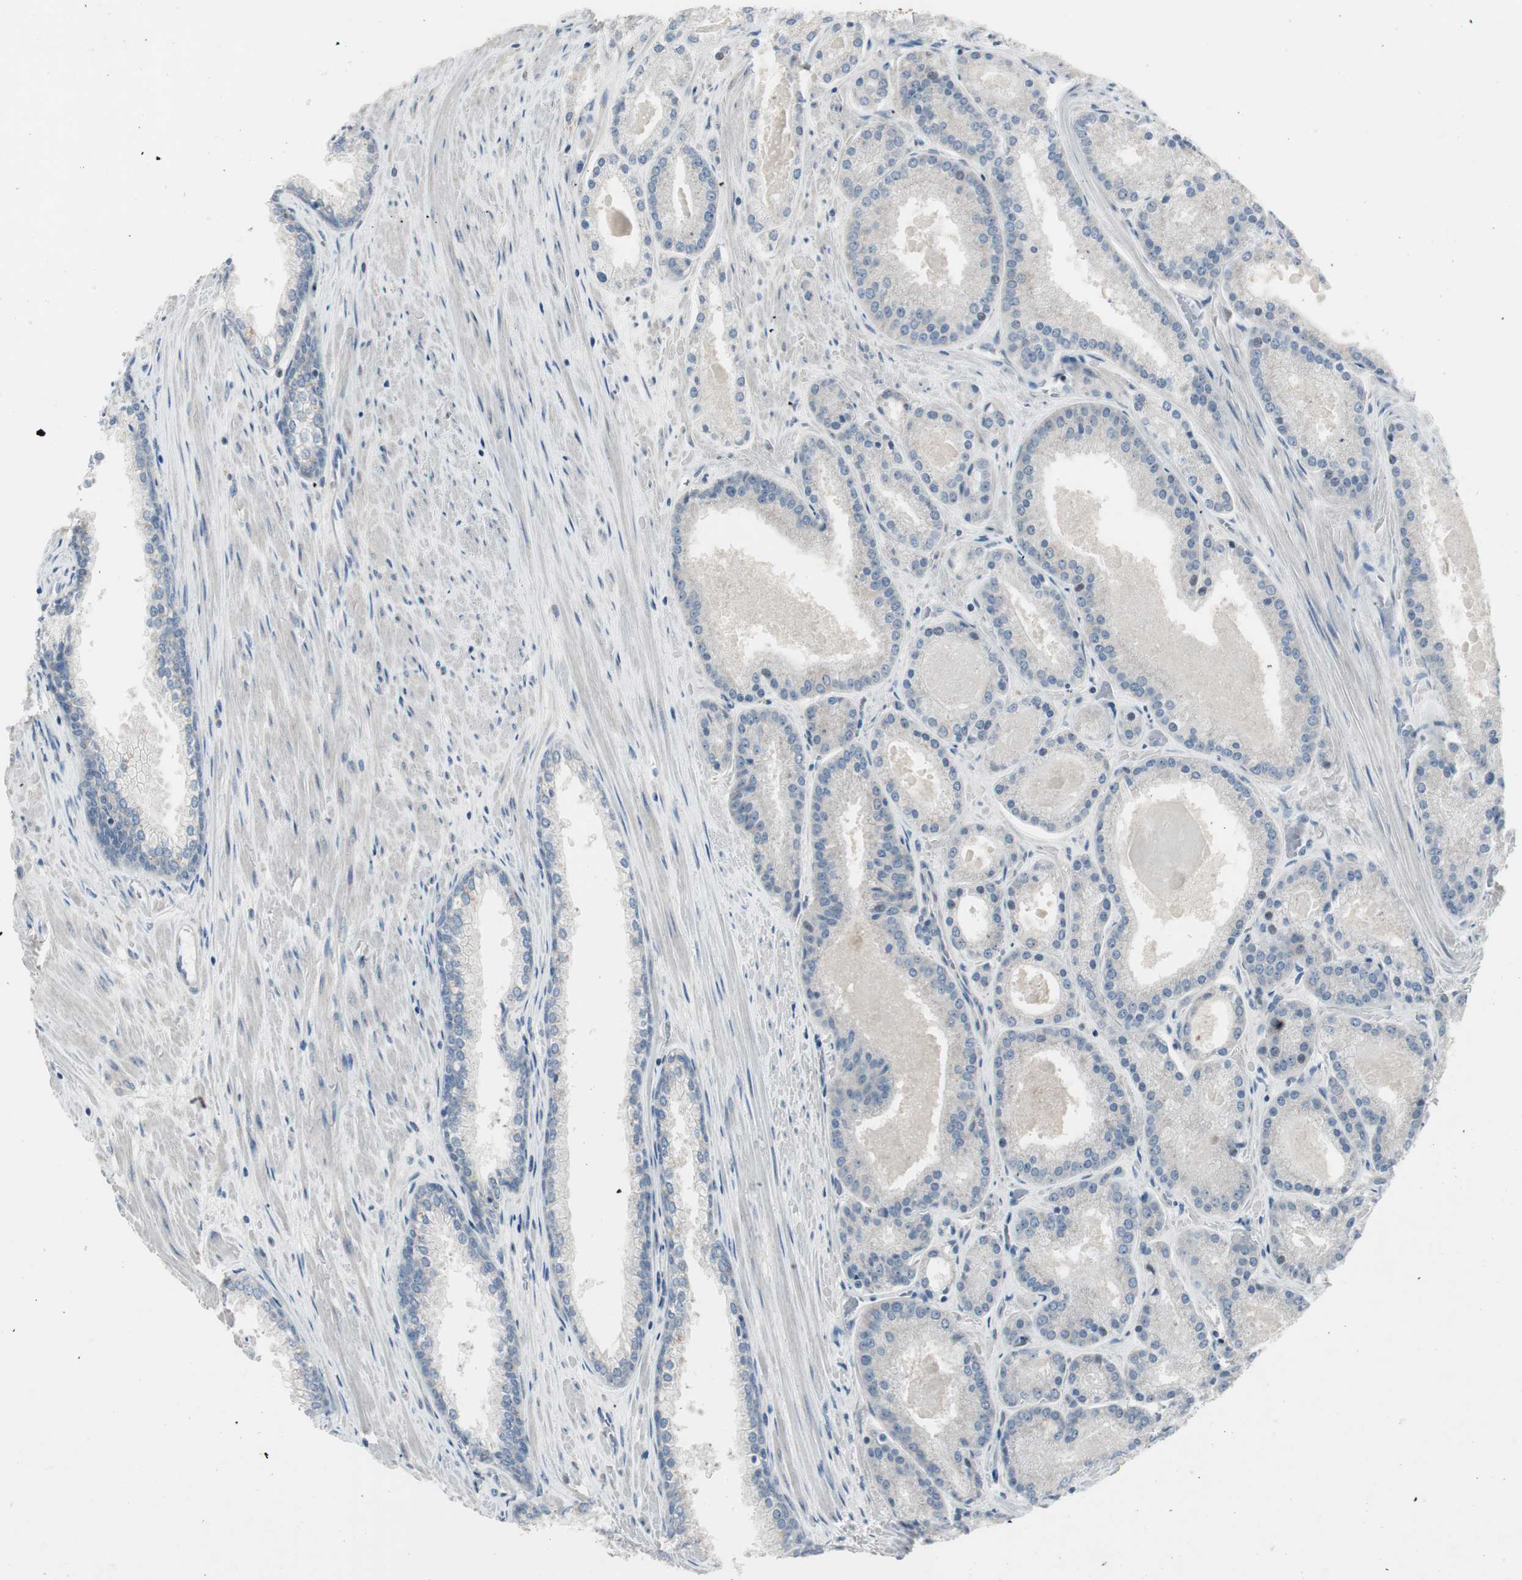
{"staining": {"intensity": "negative", "quantity": "none", "location": "none"}, "tissue": "prostate cancer", "cell_type": "Tumor cells", "image_type": "cancer", "snomed": [{"axis": "morphology", "description": "Adenocarcinoma, Low grade"}, {"axis": "topography", "description": "Prostate"}], "caption": "The photomicrograph exhibits no significant positivity in tumor cells of prostate cancer (adenocarcinoma (low-grade)).", "gene": "MAPRE3", "patient": {"sex": "male", "age": 59}}